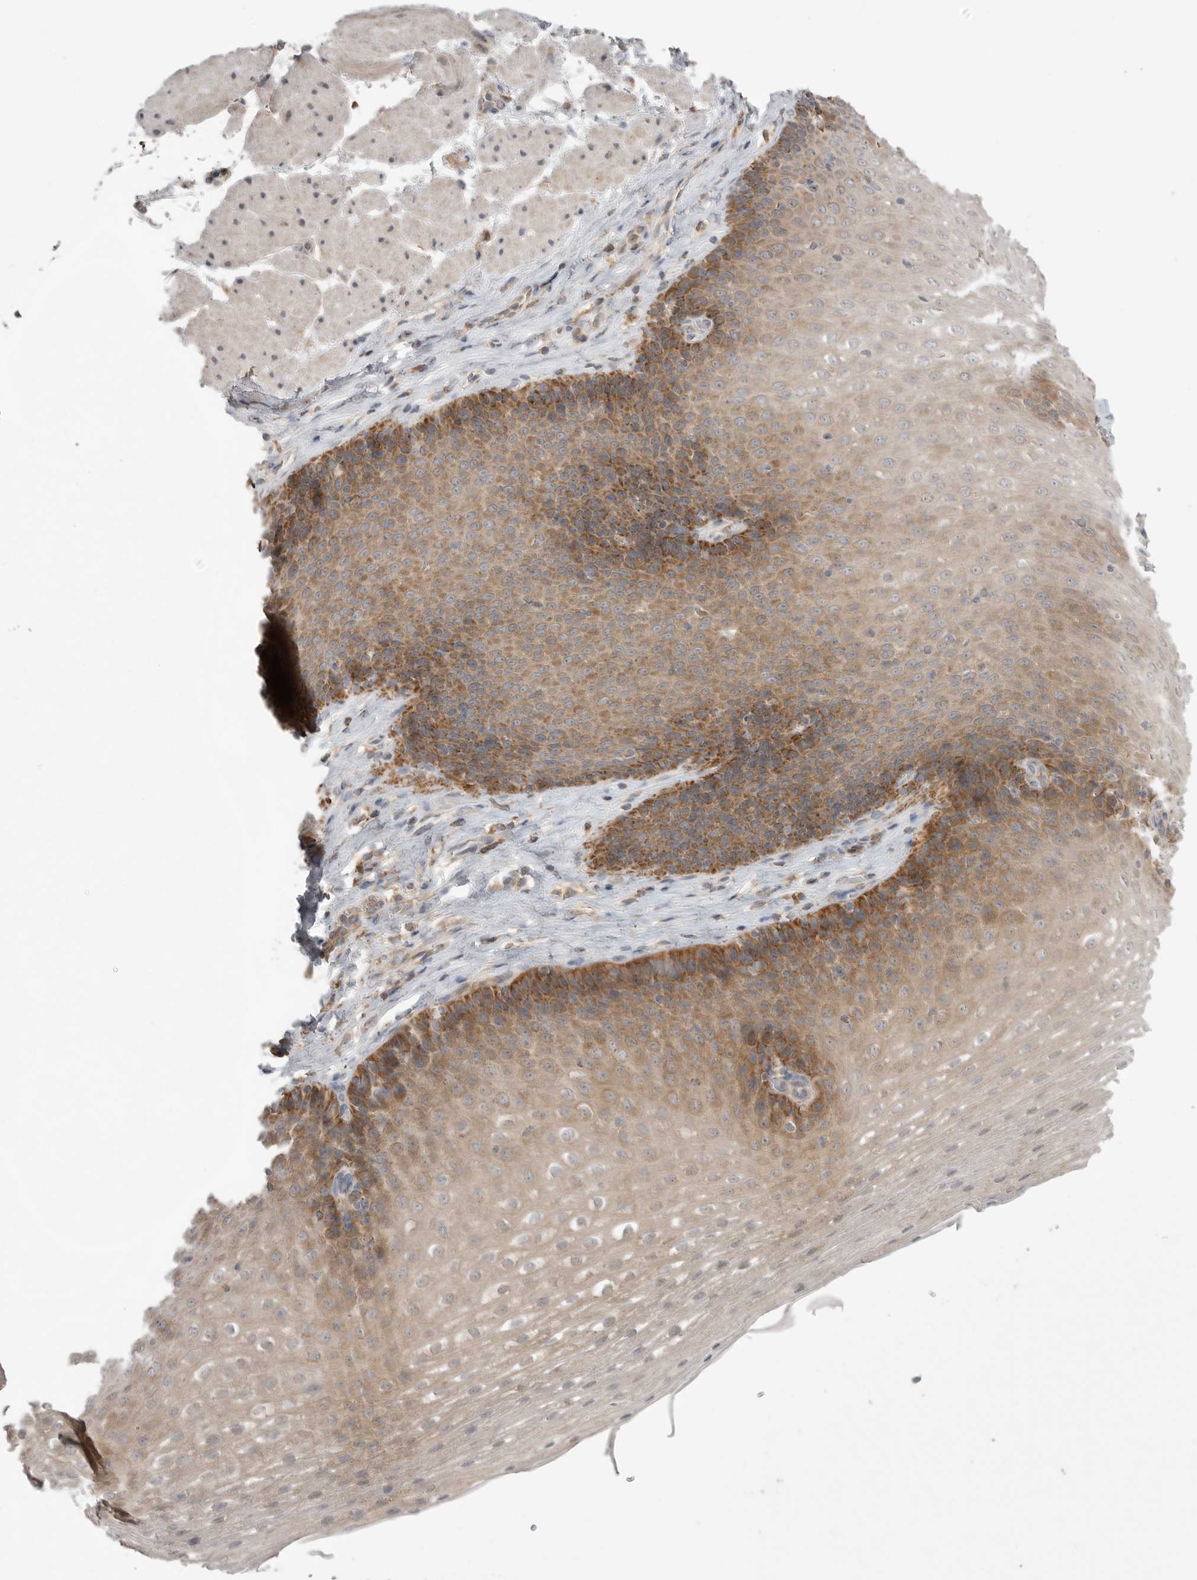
{"staining": {"intensity": "moderate", "quantity": "25%-75%", "location": "cytoplasmic/membranous"}, "tissue": "esophagus", "cell_type": "Squamous epithelial cells", "image_type": "normal", "snomed": [{"axis": "morphology", "description": "Normal tissue, NOS"}, {"axis": "topography", "description": "Esophagus"}], "caption": "Protein expression analysis of unremarkable esophagus displays moderate cytoplasmic/membranous staining in about 25%-75% of squamous epithelial cells.", "gene": "KYAT3", "patient": {"sex": "female", "age": 66}}